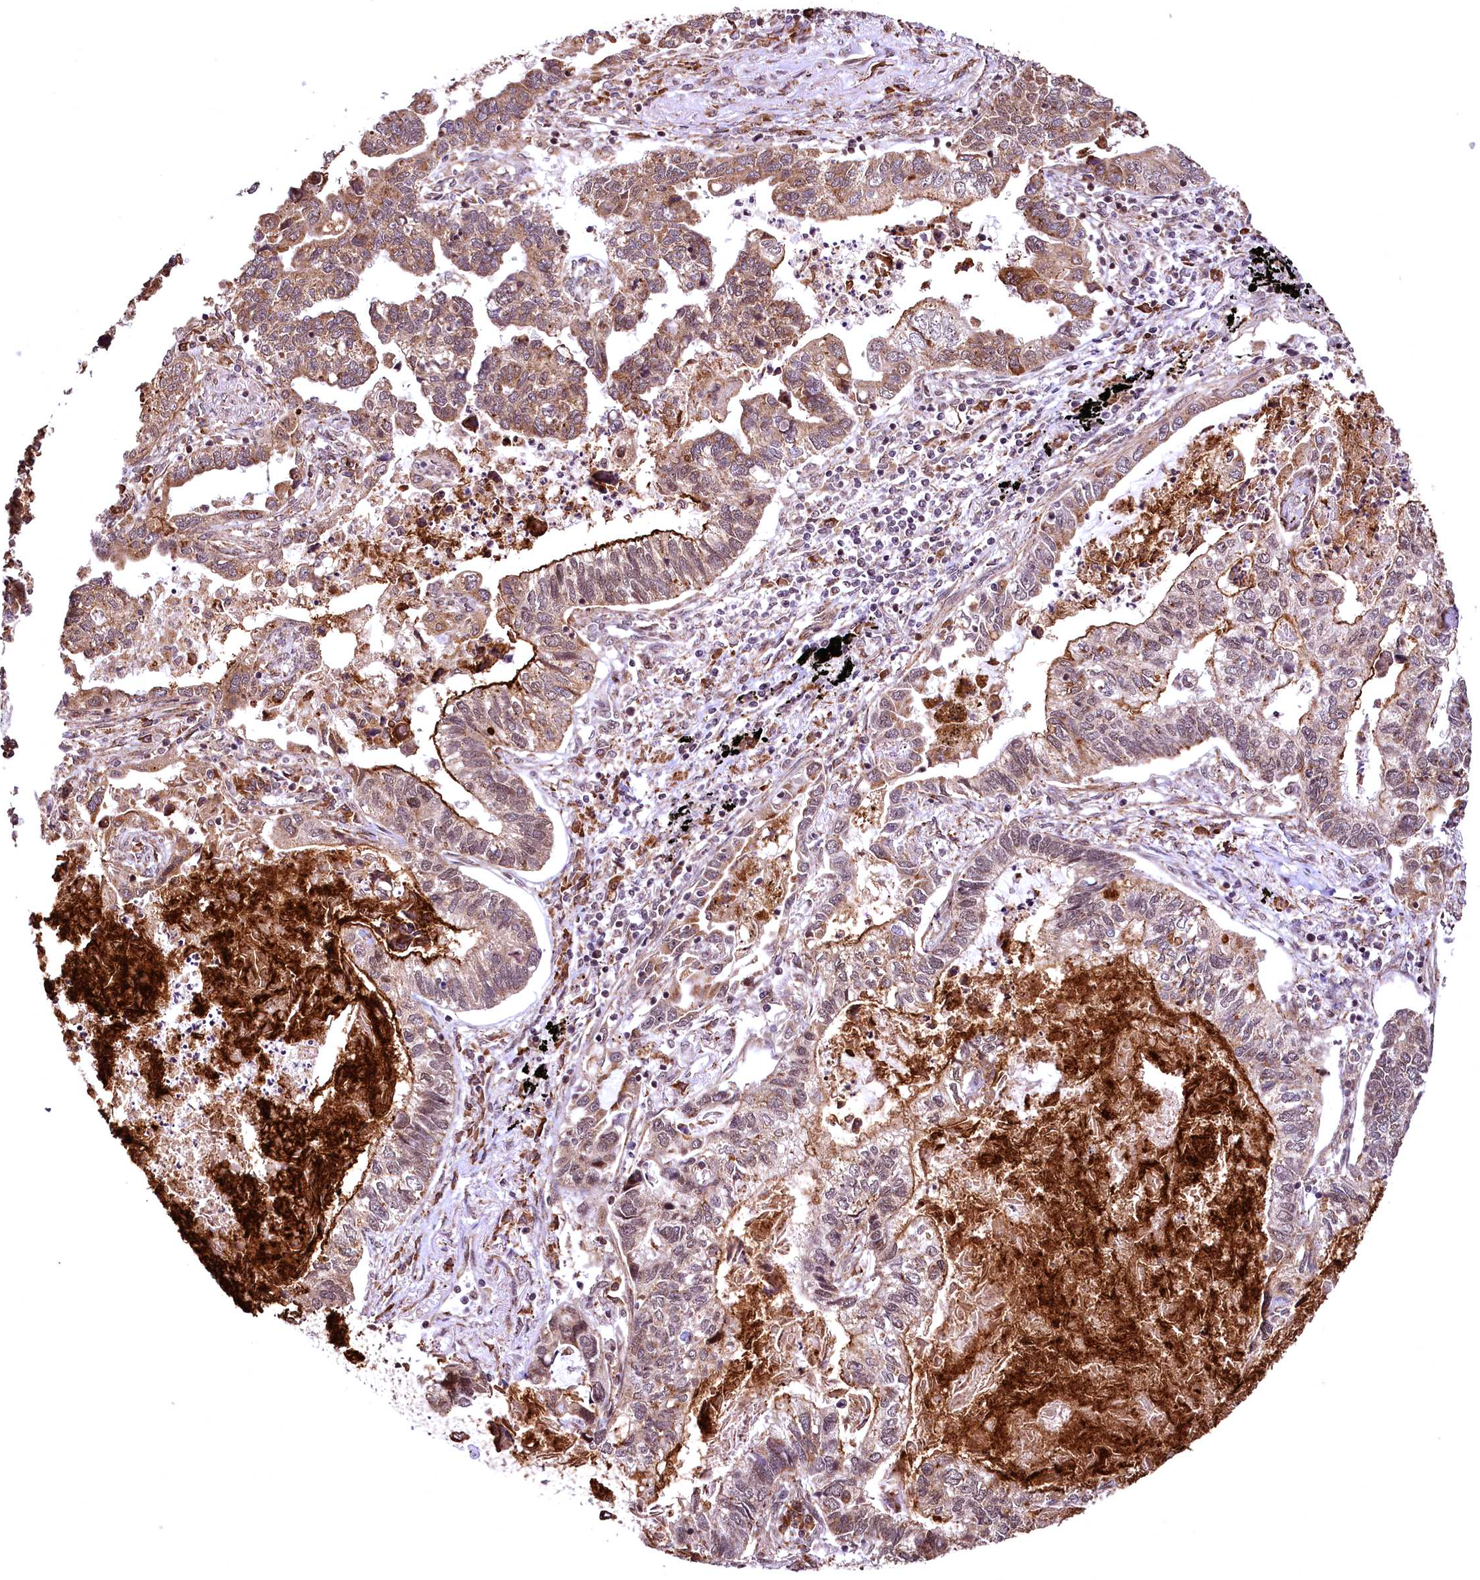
{"staining": {"intensity": "strong", "quantity": "<25%", "location": "cytoplasmic/membranous"}, "tissue": "lung cancer", "cell_type": "Tumor cells", "image_type": "cancer", "snomed": [{"axis": "morphology", "description": "Adenocarcinoma, NOS"}, {"axis": "topography", "description": "Lung"}], "caption": "A micrograph of adenocarcinoma (lung) stained for a protein displays strong cytoplasmic/membranous brown staining in tumor cells. The staining was performed using DAB (3,3'-diaminobenzidine) to visualize the protein expression in brown, while the nuclei were stained in blue with hematoxylin (Magnification: 20x).", "gene": "PDS5B", "patient": {"sex": "male", "age": 67}}